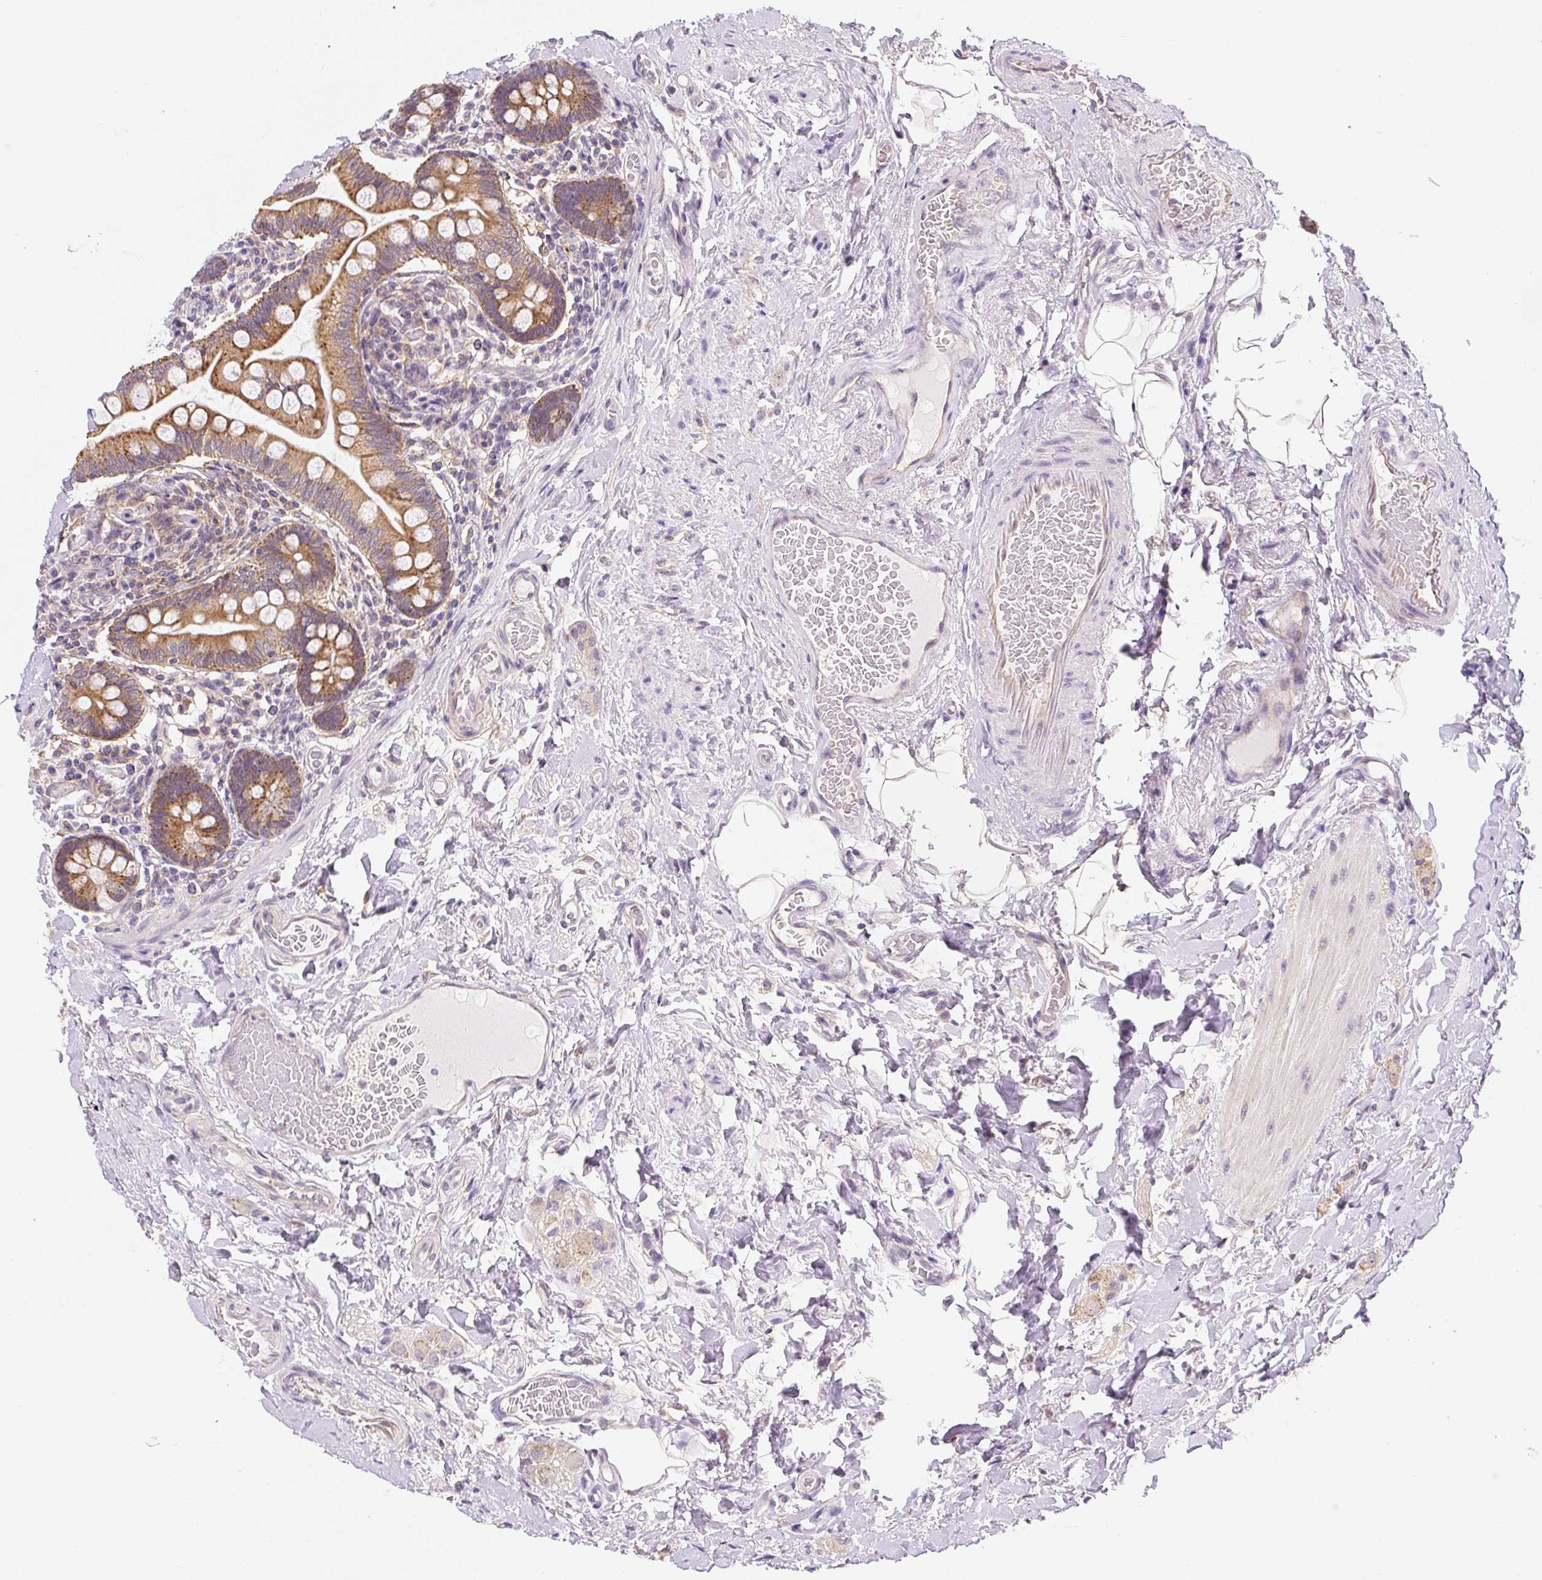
{"staining": {"intensity": "strong", "quantity": ">75%", "location": "cytoplasmic/membranous"}, "tissue": "small intestine", "cell_type": "Glandular cells", "image_type": "normal", "snomed": [{"axis": "morphology", "description": "Normal tissue, NOS"}, {"axis": "topography", "description": "Small intestine"}], "caption": "Protein expression analysis of unremarkable human small intestine reveals strong cytoplasmic/membranous positivity in about >75% of glandular cells.", "gene": "PLA2G4A", "patient": {"sex": "female", "age": 64}}